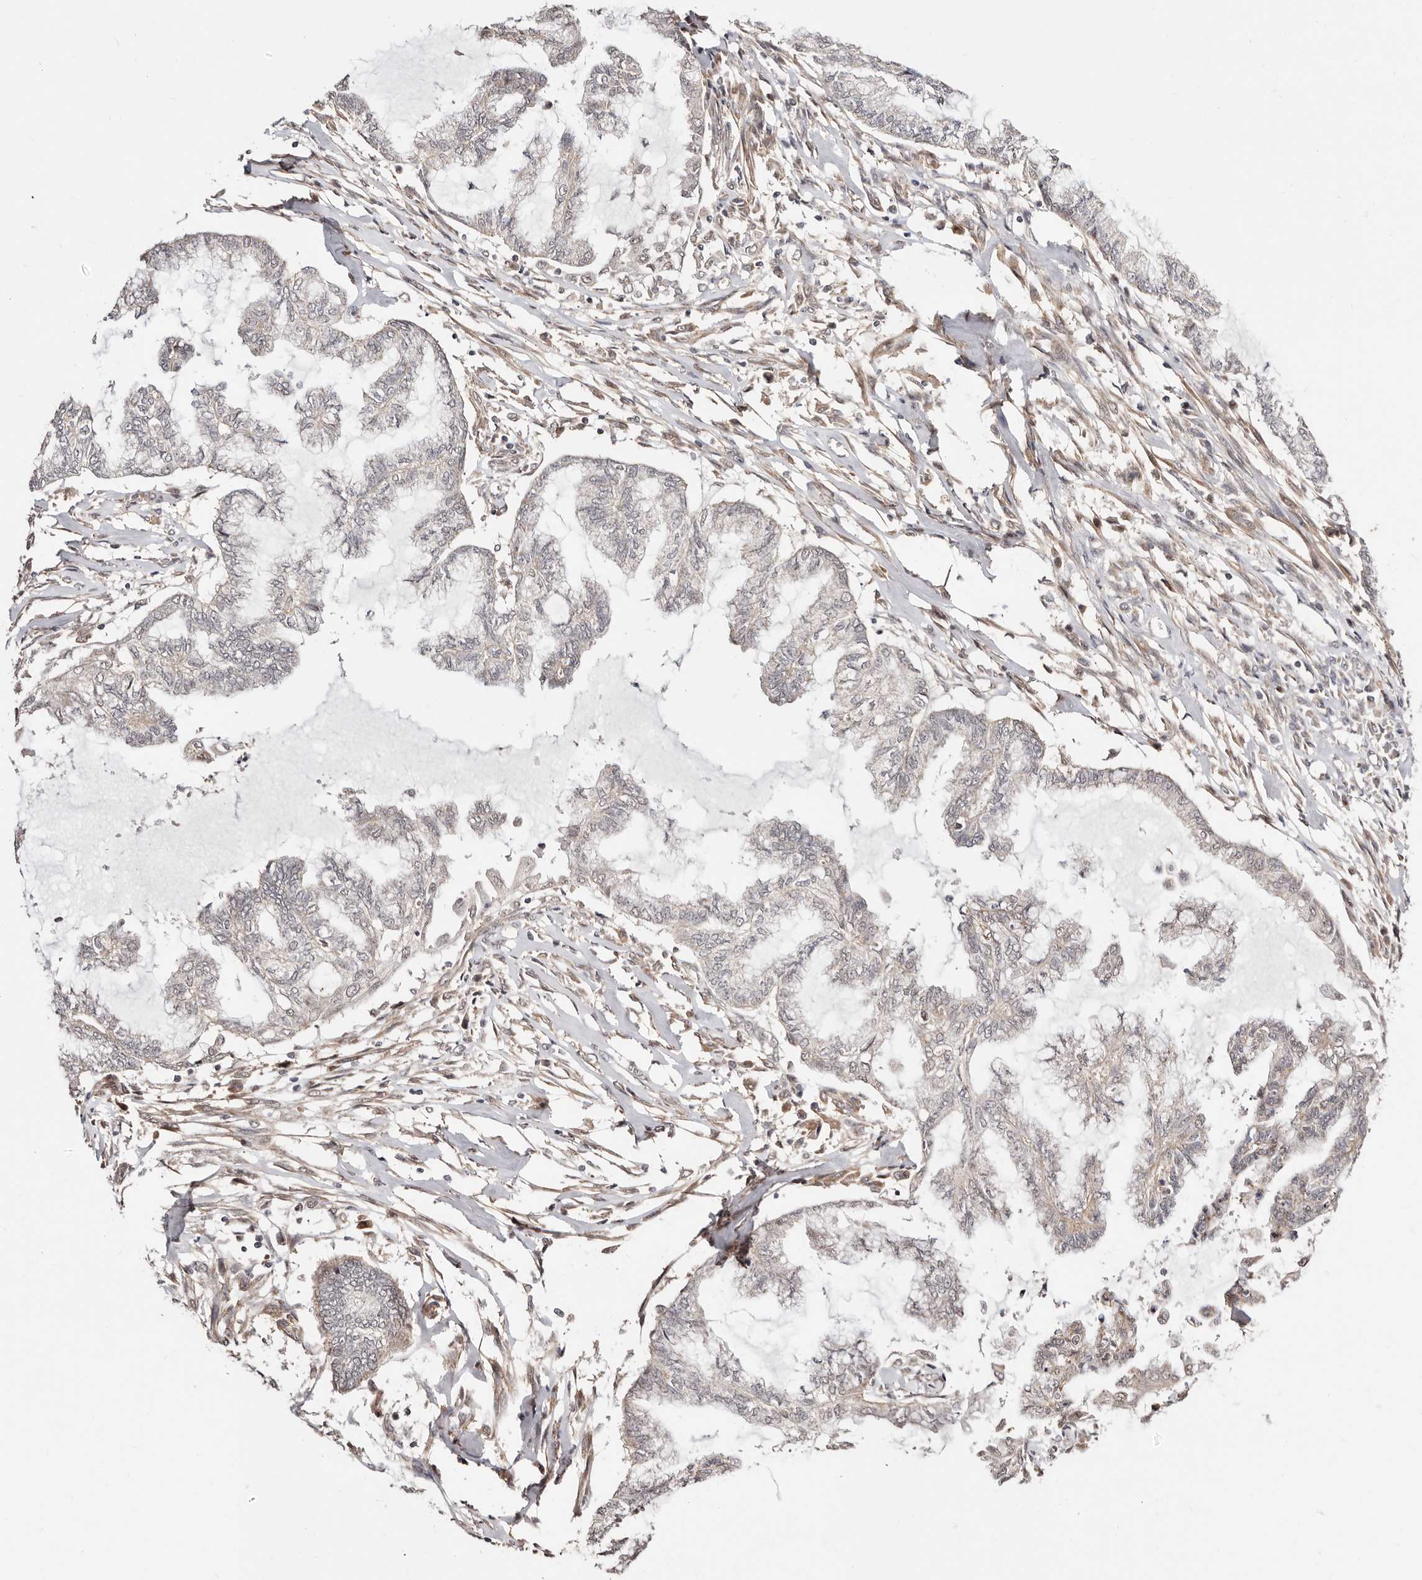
{"staining": {"intensity": "negative", "quantity": "none", "location": "none"}, "tissue": "endometrial cancer", "cell_type": "Tumor cells", "image_type": "cancer", "snomed": [{"axis": "morphology", "description": "Adenocarcinoma, NOS"}, {"axis": "topography", "description": "Endometrium"}], "caption": "A high-resolution image shows immunohistochemistry (IHC) staining of endometrial cancer, which exhibits no significant positivity in tumor cells. (Immunohistochemistry (ihc), brightfield microscopy, high magnification).", "gene": "CTNNBL1", "patient": {"sex": "female", "age": 86}}